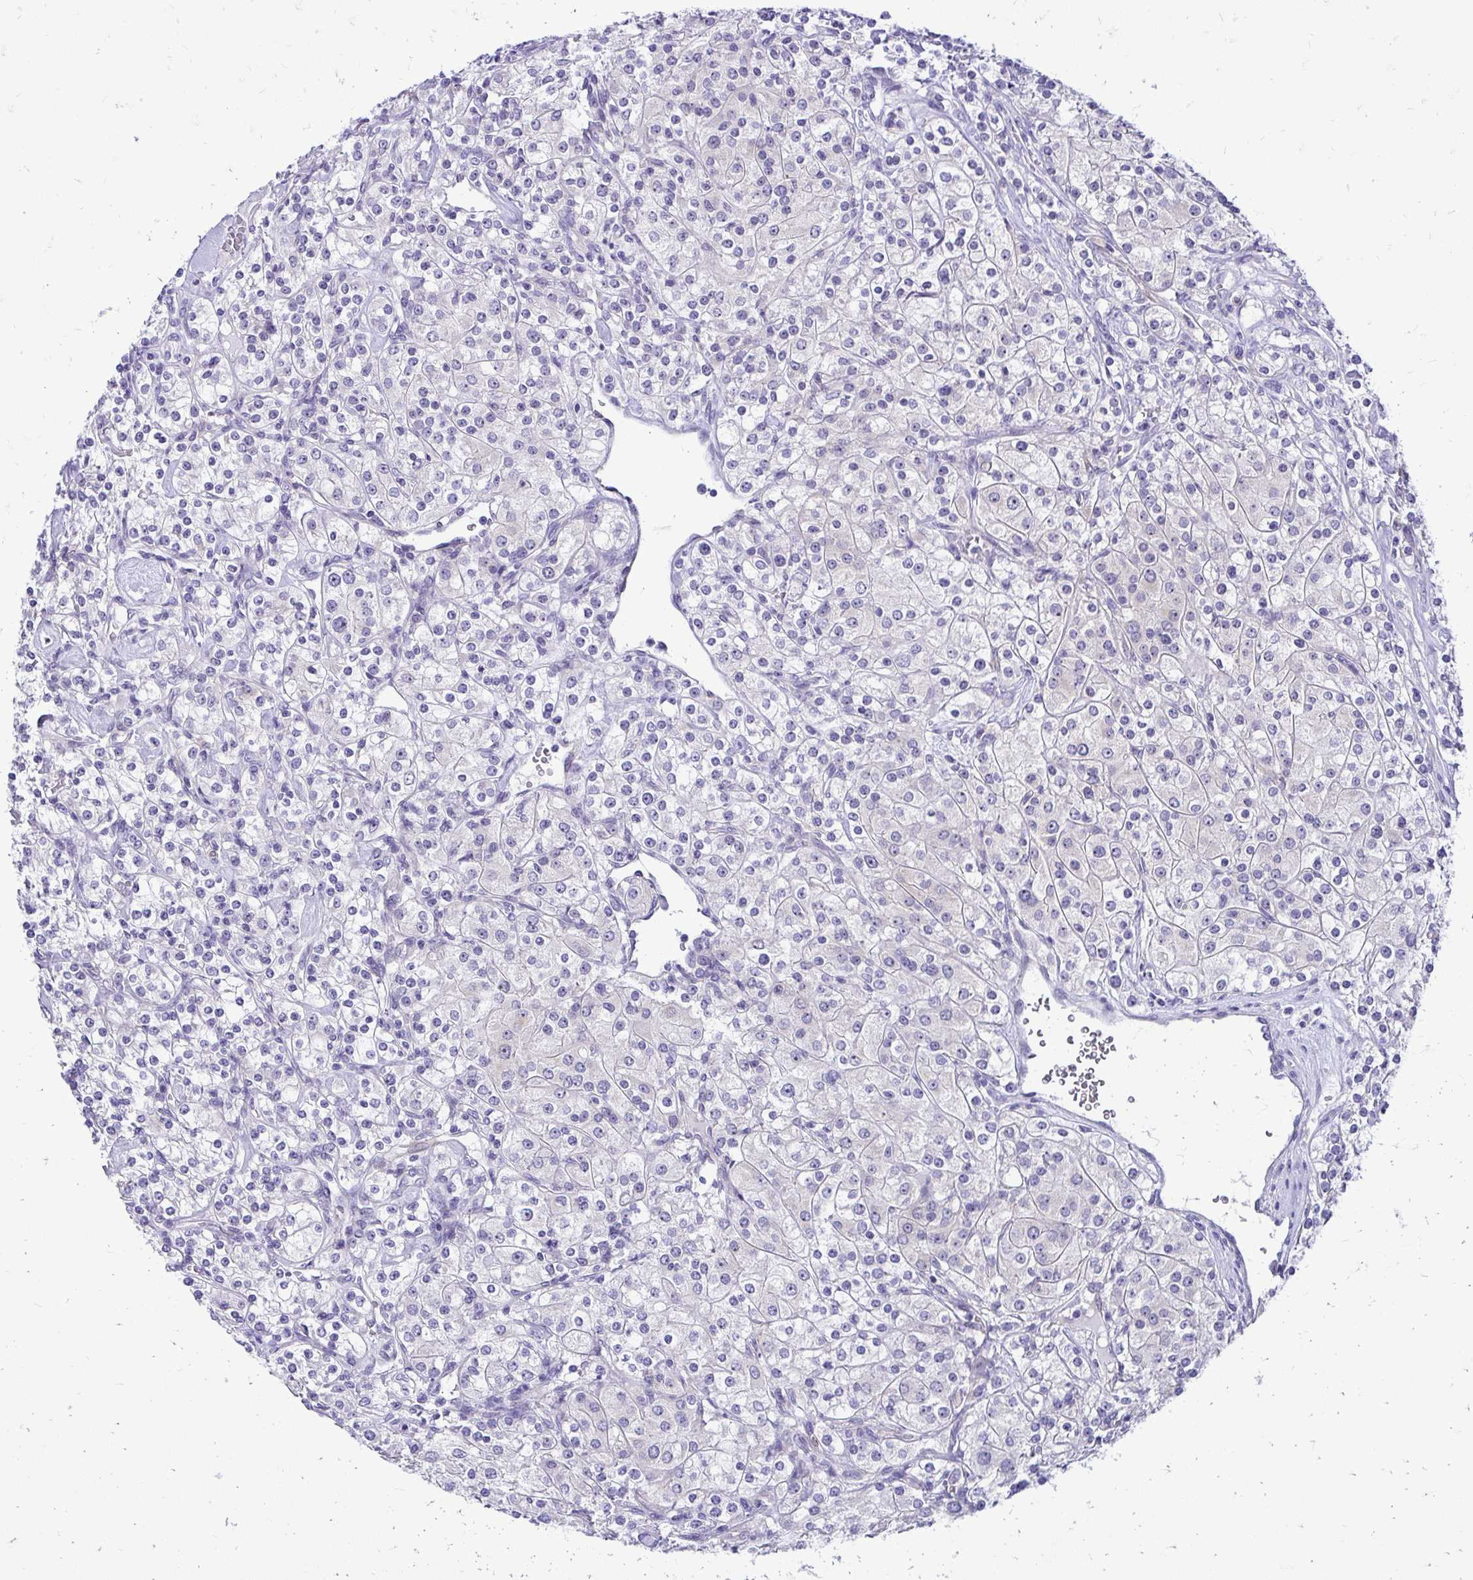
{"staining": {"intensity": "negative", "quantity": "none", "location": "none"}, "tissue": "renal cancer", "cell_type": "Tumor cells", "image_type": "cancer", "snomed": [{"axis": "morphology", "description": "Adenocarcinoma, NOS"}, {"axis": "topography", "description": "Kidney"}], "caption": "Immunohistochemical staining of renal adenocarcinoma reveals no significant positivity in tumor cells.", "gene": "NIFK", "patient": {"sex": "male", "age": 77}}